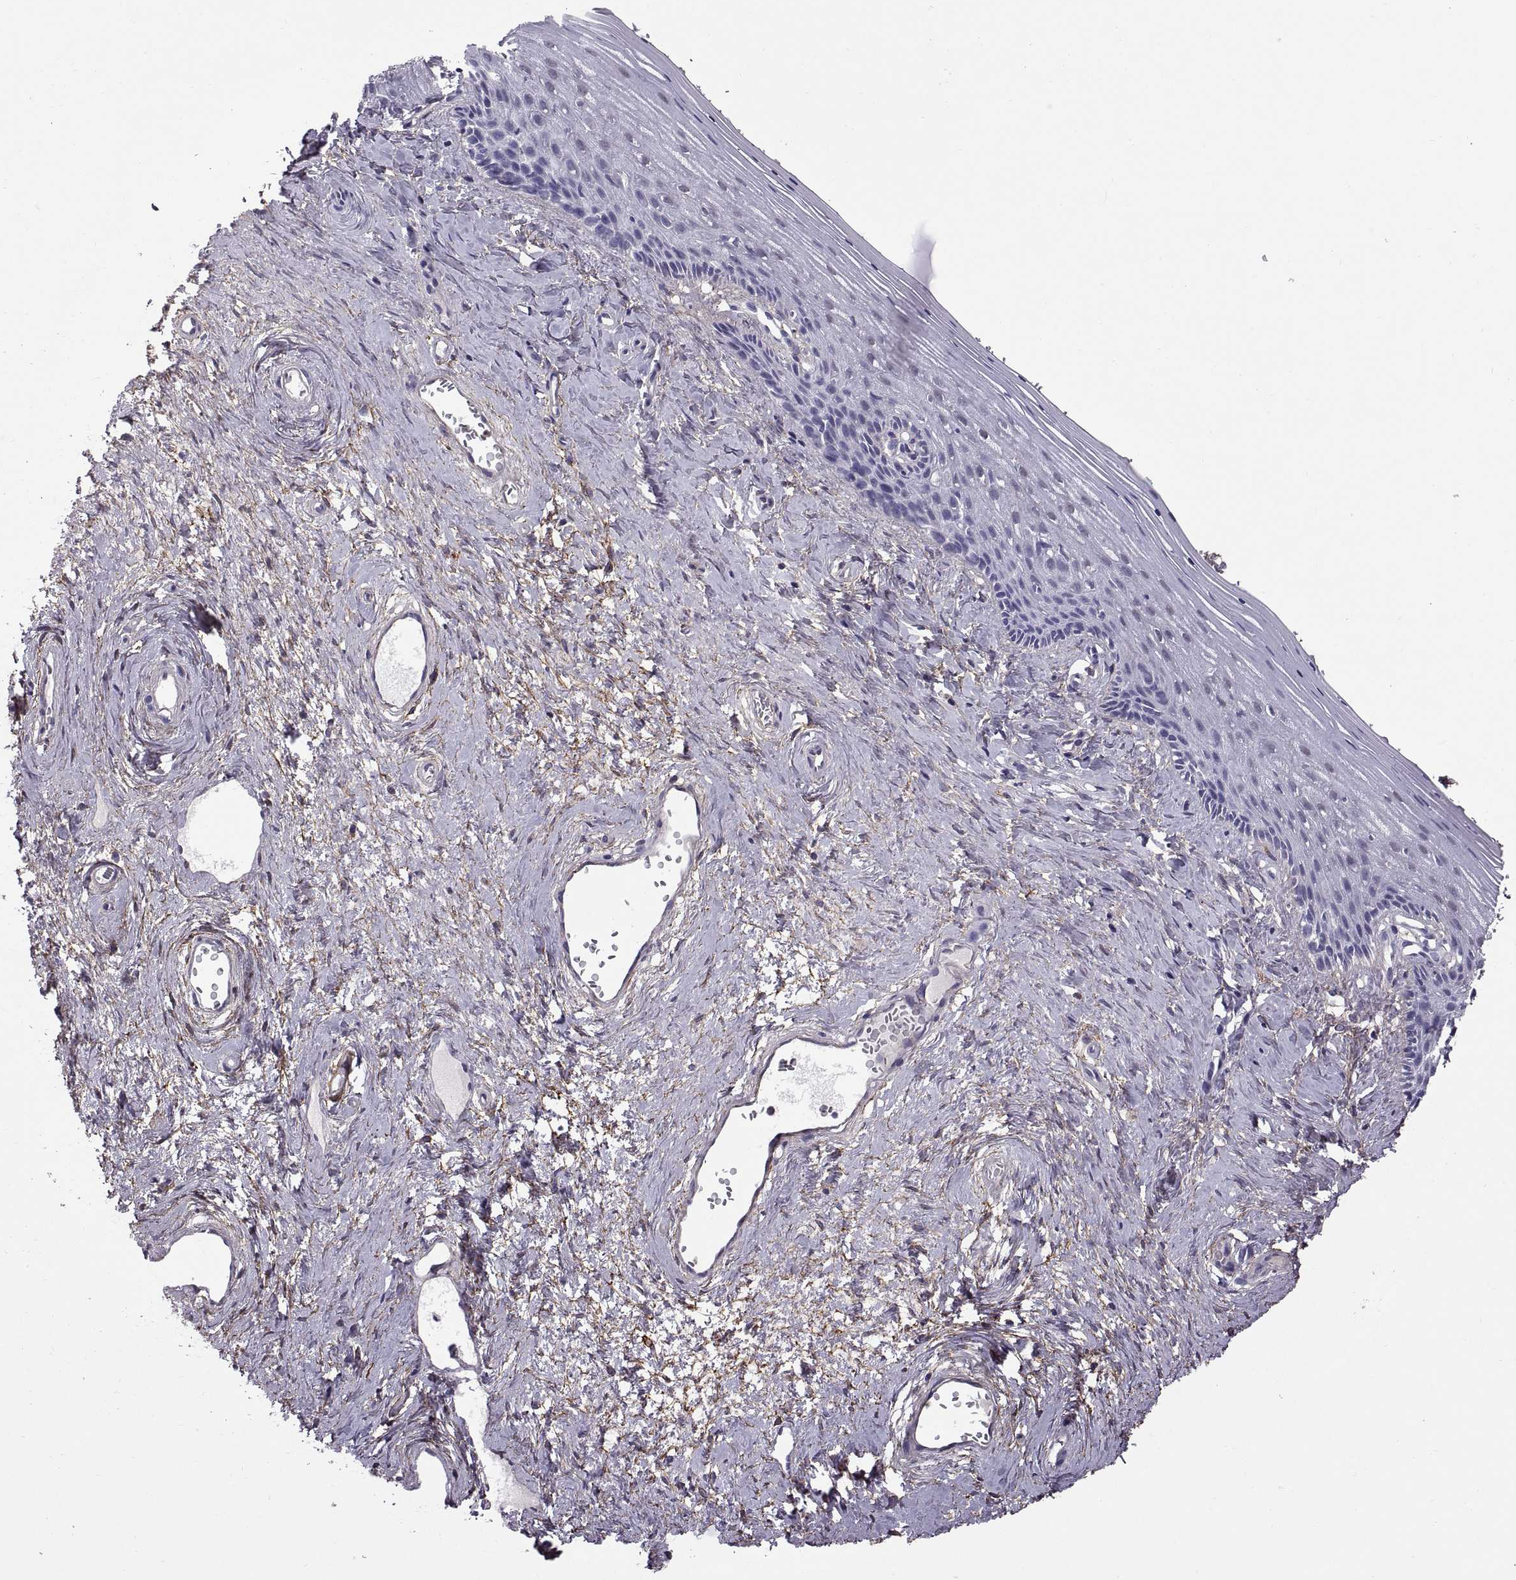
{"staining": {"intensity": "negative", "quantity": "none", "location": "none"}, "tissue": "vagina", "cell_type": "Squamous epithelial cells", "image_type": "normal", "snomed": [{"axis": "morphology", "description": "Normal tissue, NOS"}, {"axis": "topography", "description": "Vagina"}], "caption": "Immunohistochemical staining of benign vagina reveals no significant positivity in squamous epithelial cells. (Immunohistochemistry (ihc), brightfield microscopy, high magnification).", "gene": "EMILIN2", "patient": {"sex": "female", "age": 45}}